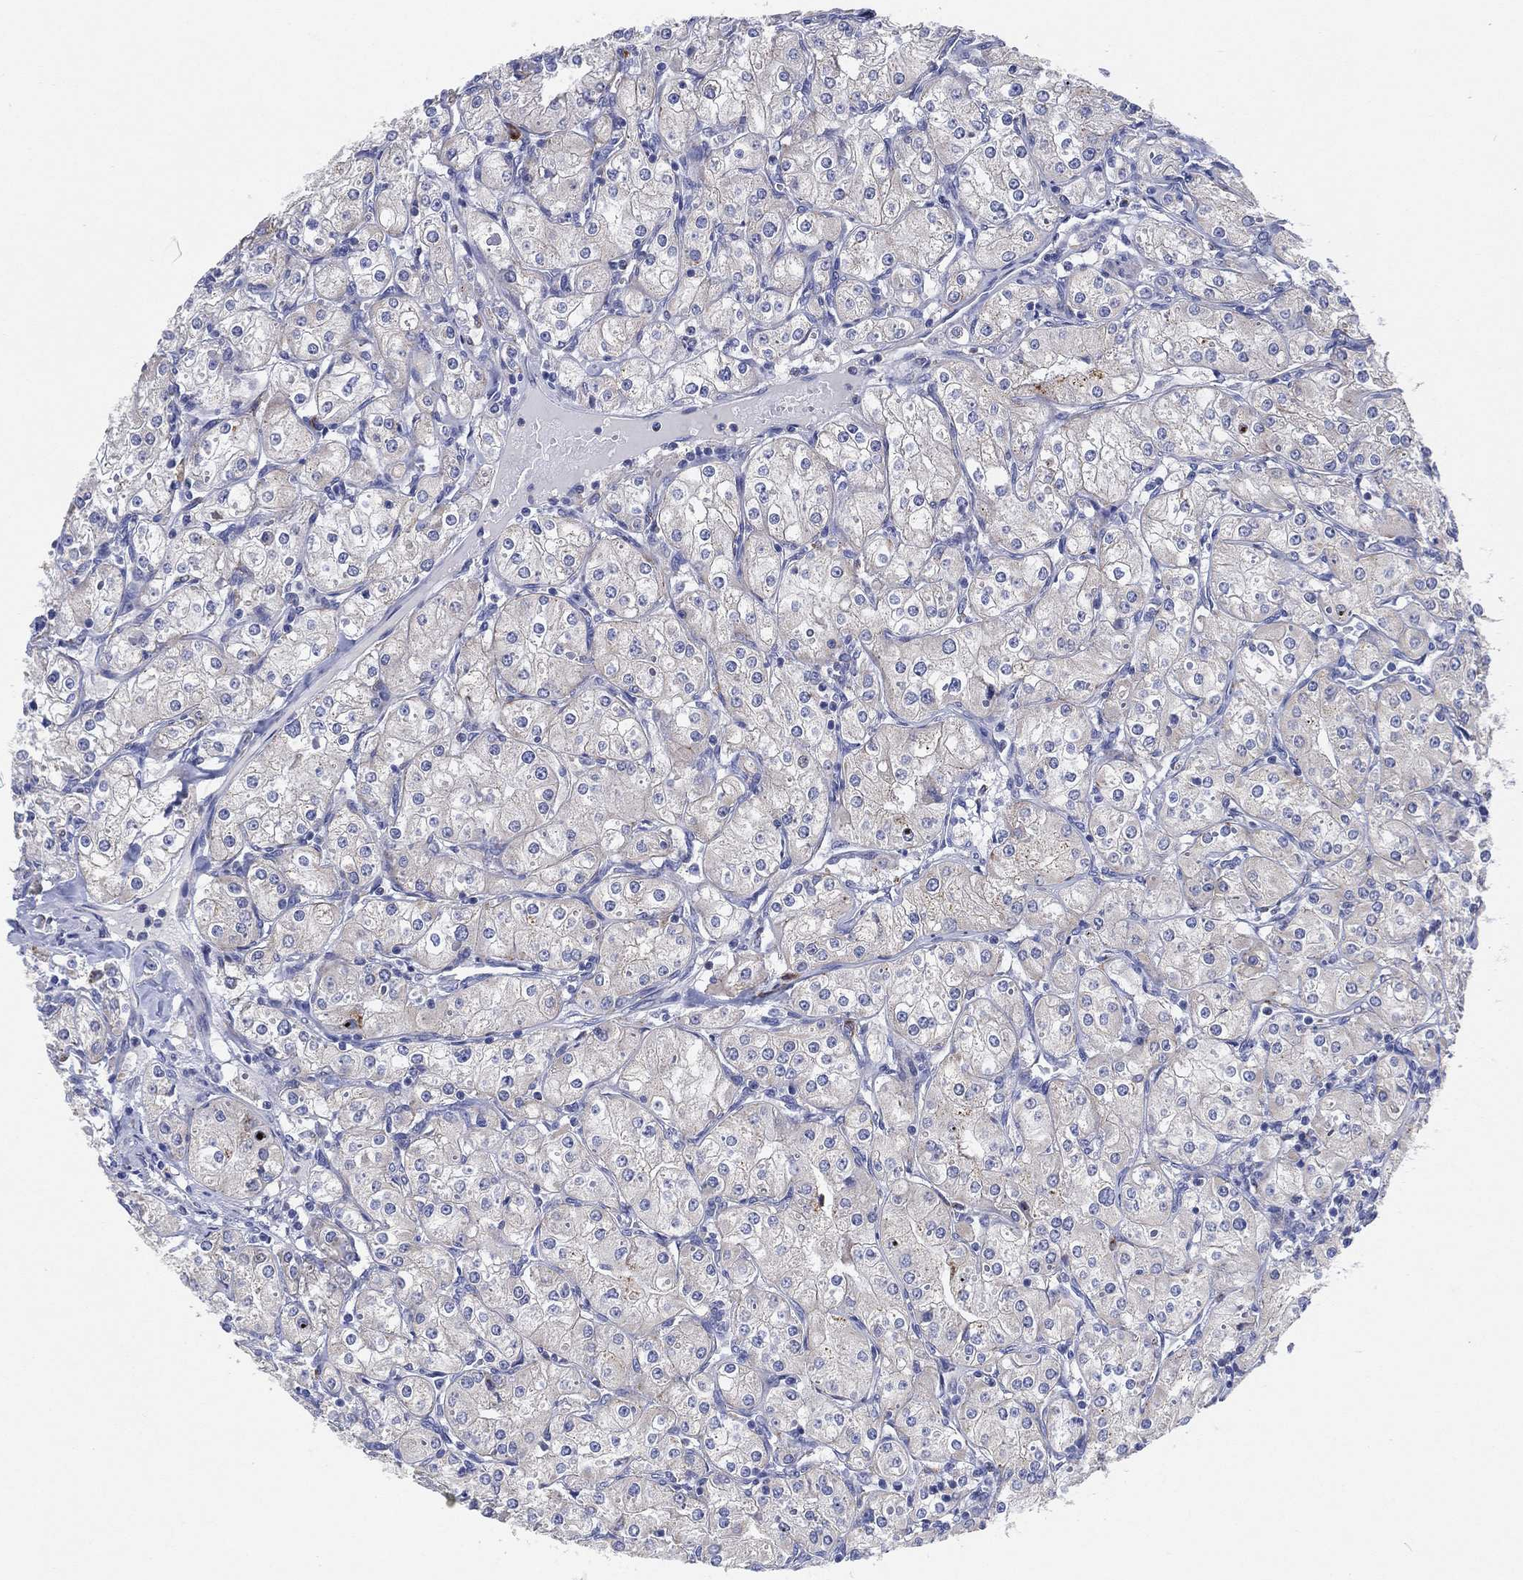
{"staining": {"intensity": "negative", "quantity": "none", "location": "none"}, "tissue": "renal cancer", "cell_type": "Tumor cells", "image_type": "cancer", "snomed": [{"axis": "morphology", "description": "Adenocarcinoma, NOS"}, {"axis": "topography", "description": "Kidney"}], "caption": "Immunohistochemistry (IHC) image of human adenocarcinoma (renal) stained for a protein (brown), which exhibits no expression in tumor cells. (DAB (3,3'-diaminobenzidine) IHC with hematoxylin counter stain).", "gene": "GALNS", "patient": {"sex": "male", "age": 77}}